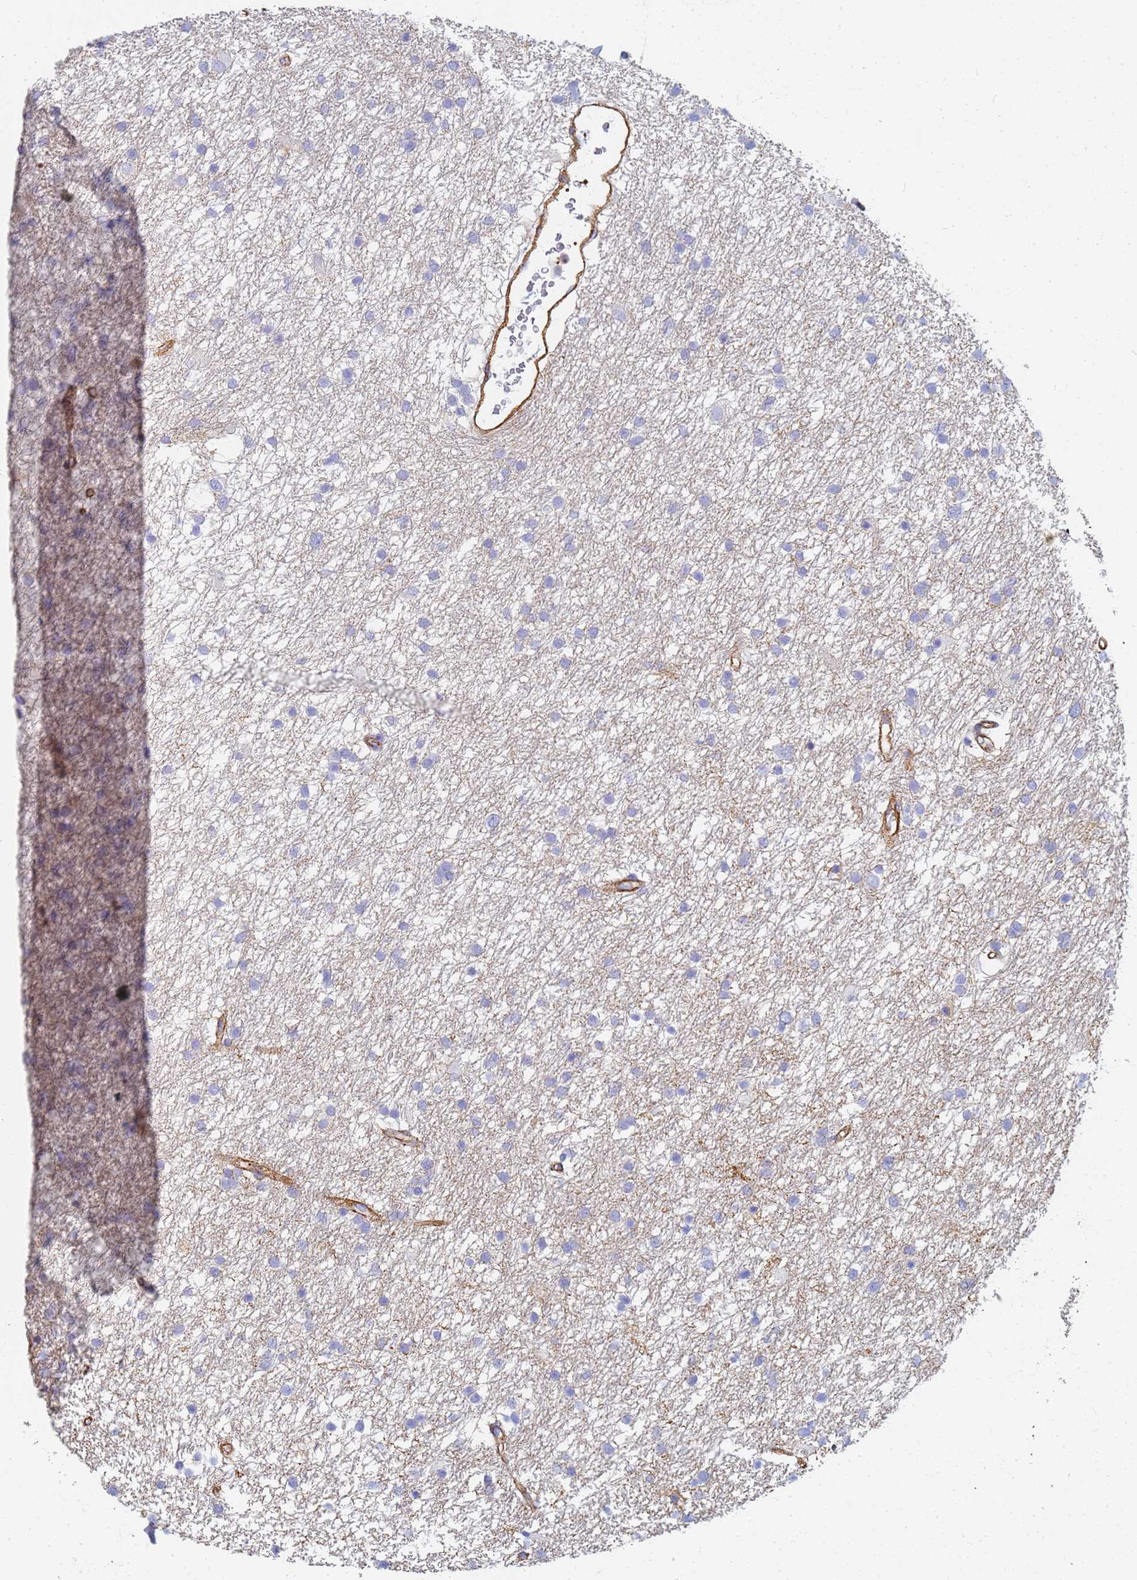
{"staining": {"intensity": "negative", "quantity": "none", "location": "none"}, "tissue": "glioma", "cell_type": "Tumor cells", "image_type": "cancer", "snomed": [{"axis": "morphology", "description": "Glioma, malignant, High grade"}, {"axis": "topography", "description": "Brain"}], "caption": "This is an immunohistochemistry (IHC) micrograph of human glioma. There is no positivity in tumor cells.", "gene": "TPM1", "patient": {"sex": "male", "age": 77}}